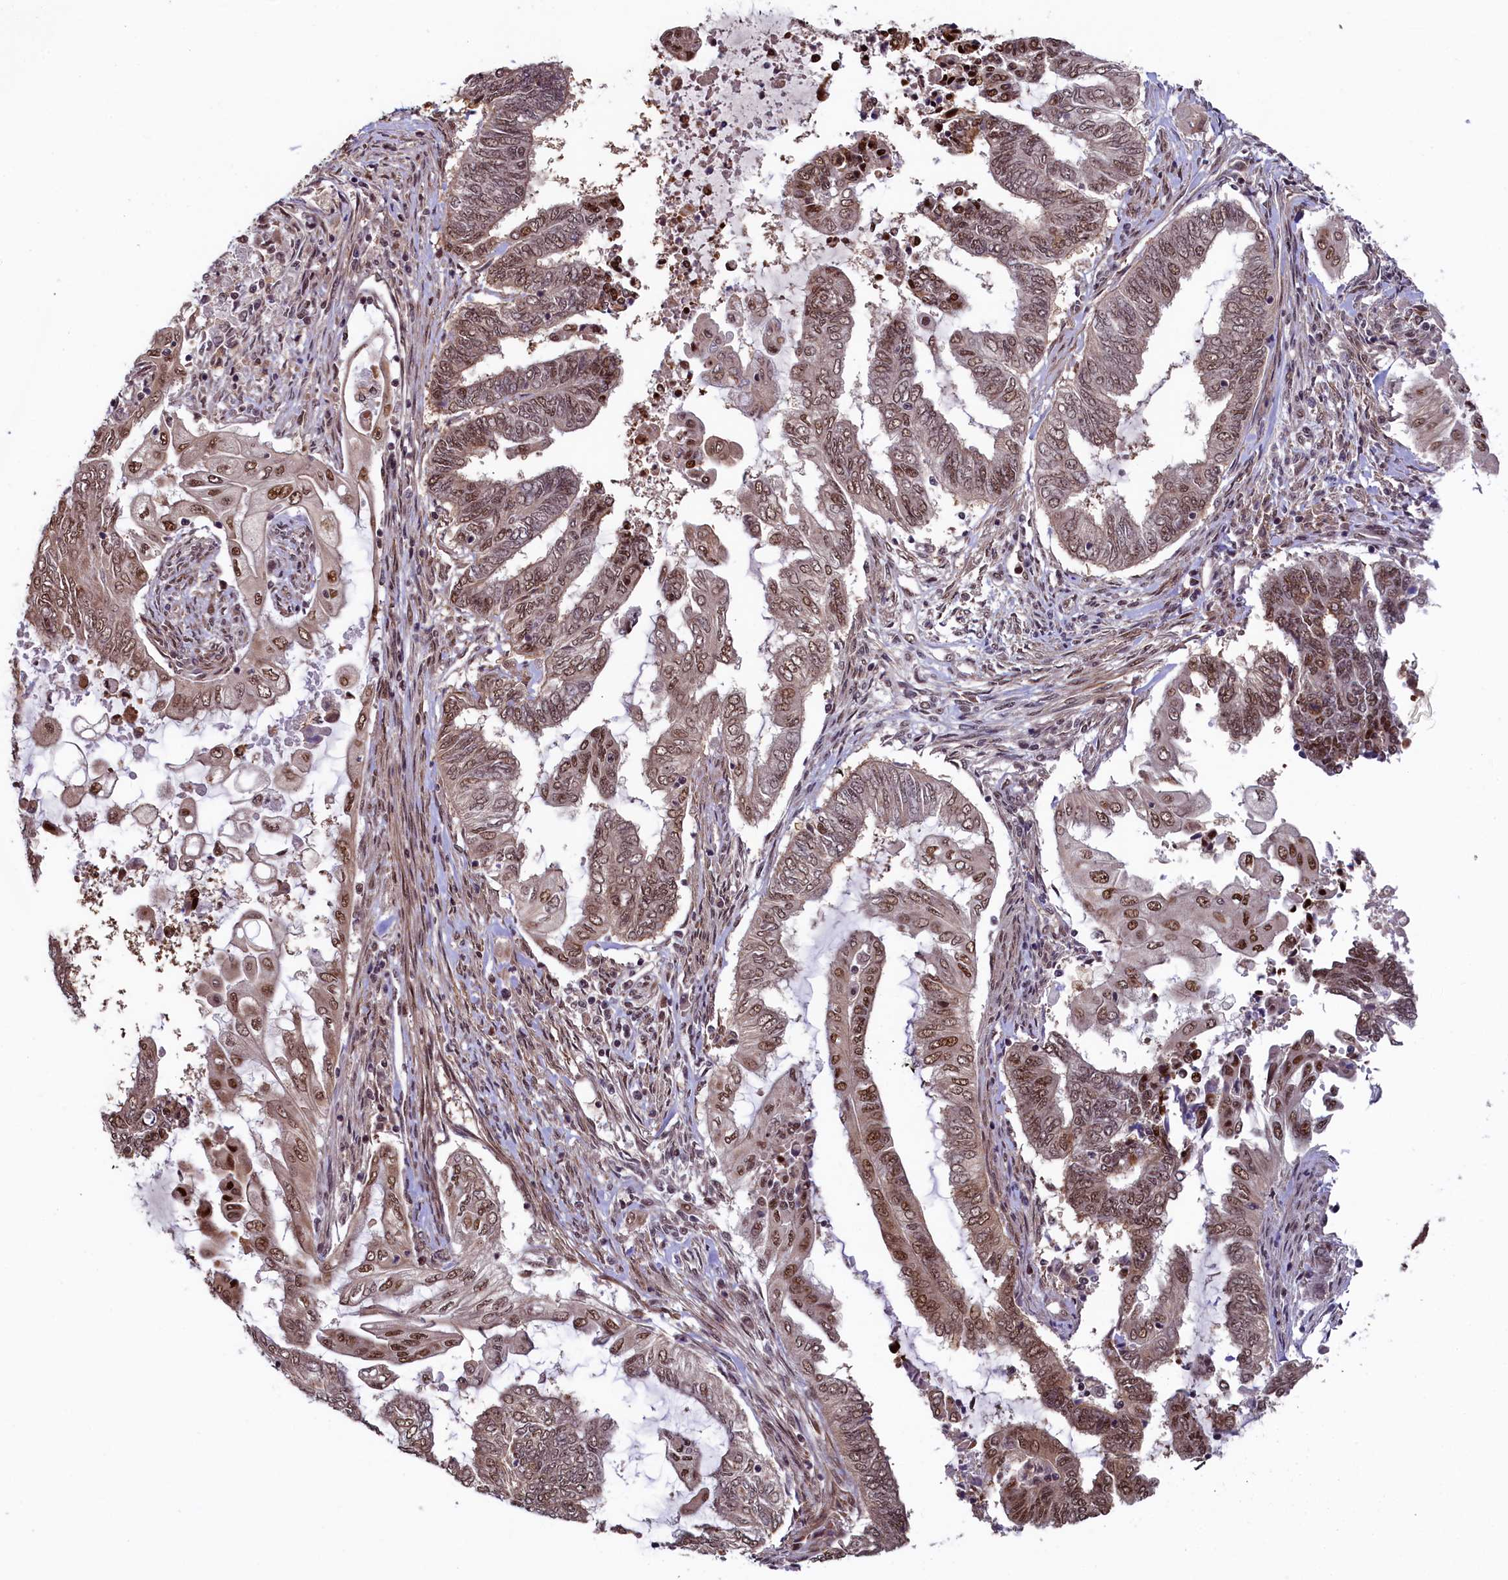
{"staining": {"intensity": "moderate", "quantity": ">75%", "location": "nuclear"}, "tissue": "endometrial cancer", "cell_type": "Tumor cells", "image_type": "cancer", "snomed": [{"axis": "morphology", "description": "Adenocarcinoma, NOS"}, {"axis": "topography", "description": "Uterus"}, {"axis": "topography", "description": "Endometrium"}], "caption": "Immunohistochemistry of human endometrial adenocarcinoma shows medium levels of moderate nuclear positivity in about >75% of tumor cells.", "gene": "LEO1", "patient": {"sex": "female", "age": 70}}